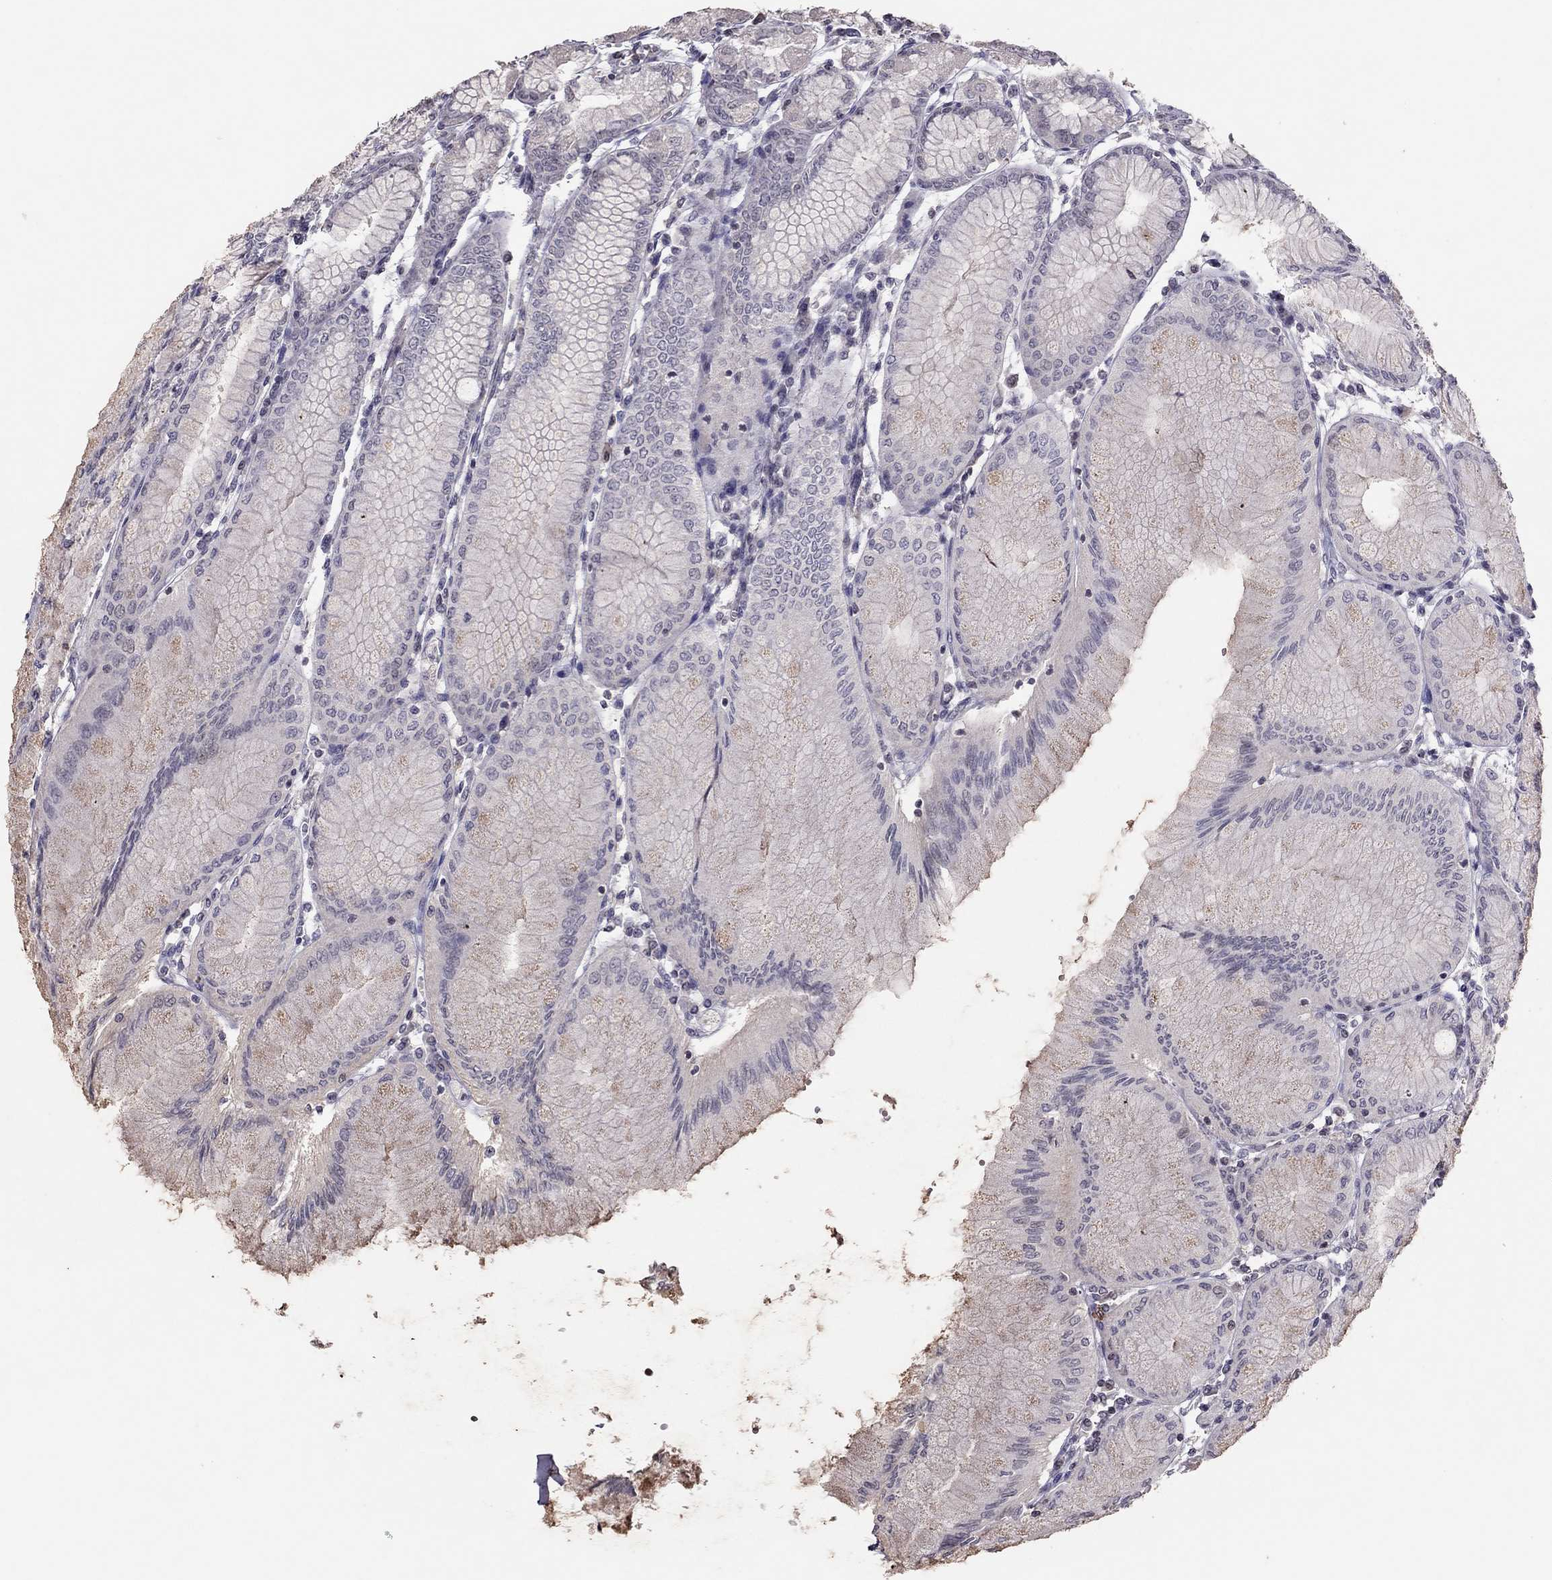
{"staining": {"intensity": "negative", "quantity": "none", "location": "none"}, "tissue": "stomach", "cell_type": "Glandular cells", "image_type": "normal", "snomed": [{"axis": "morphology", "description": "Normal tissue, NOS"}, {"axis": "topography", "description": "Skeletal muscle"}, {"axis": "topography", "description": "Stomach"}], "caption": "Immunohistochemistry (IHC) histopathology image of normal stomach stained for a protein (brown), which displays no staining in glandular cells. (DAB (3,3'-diaminobenzidine) IHC, high magnification).", "gene": "TSHB", "patient": {"sex": "female", "age": 57}}